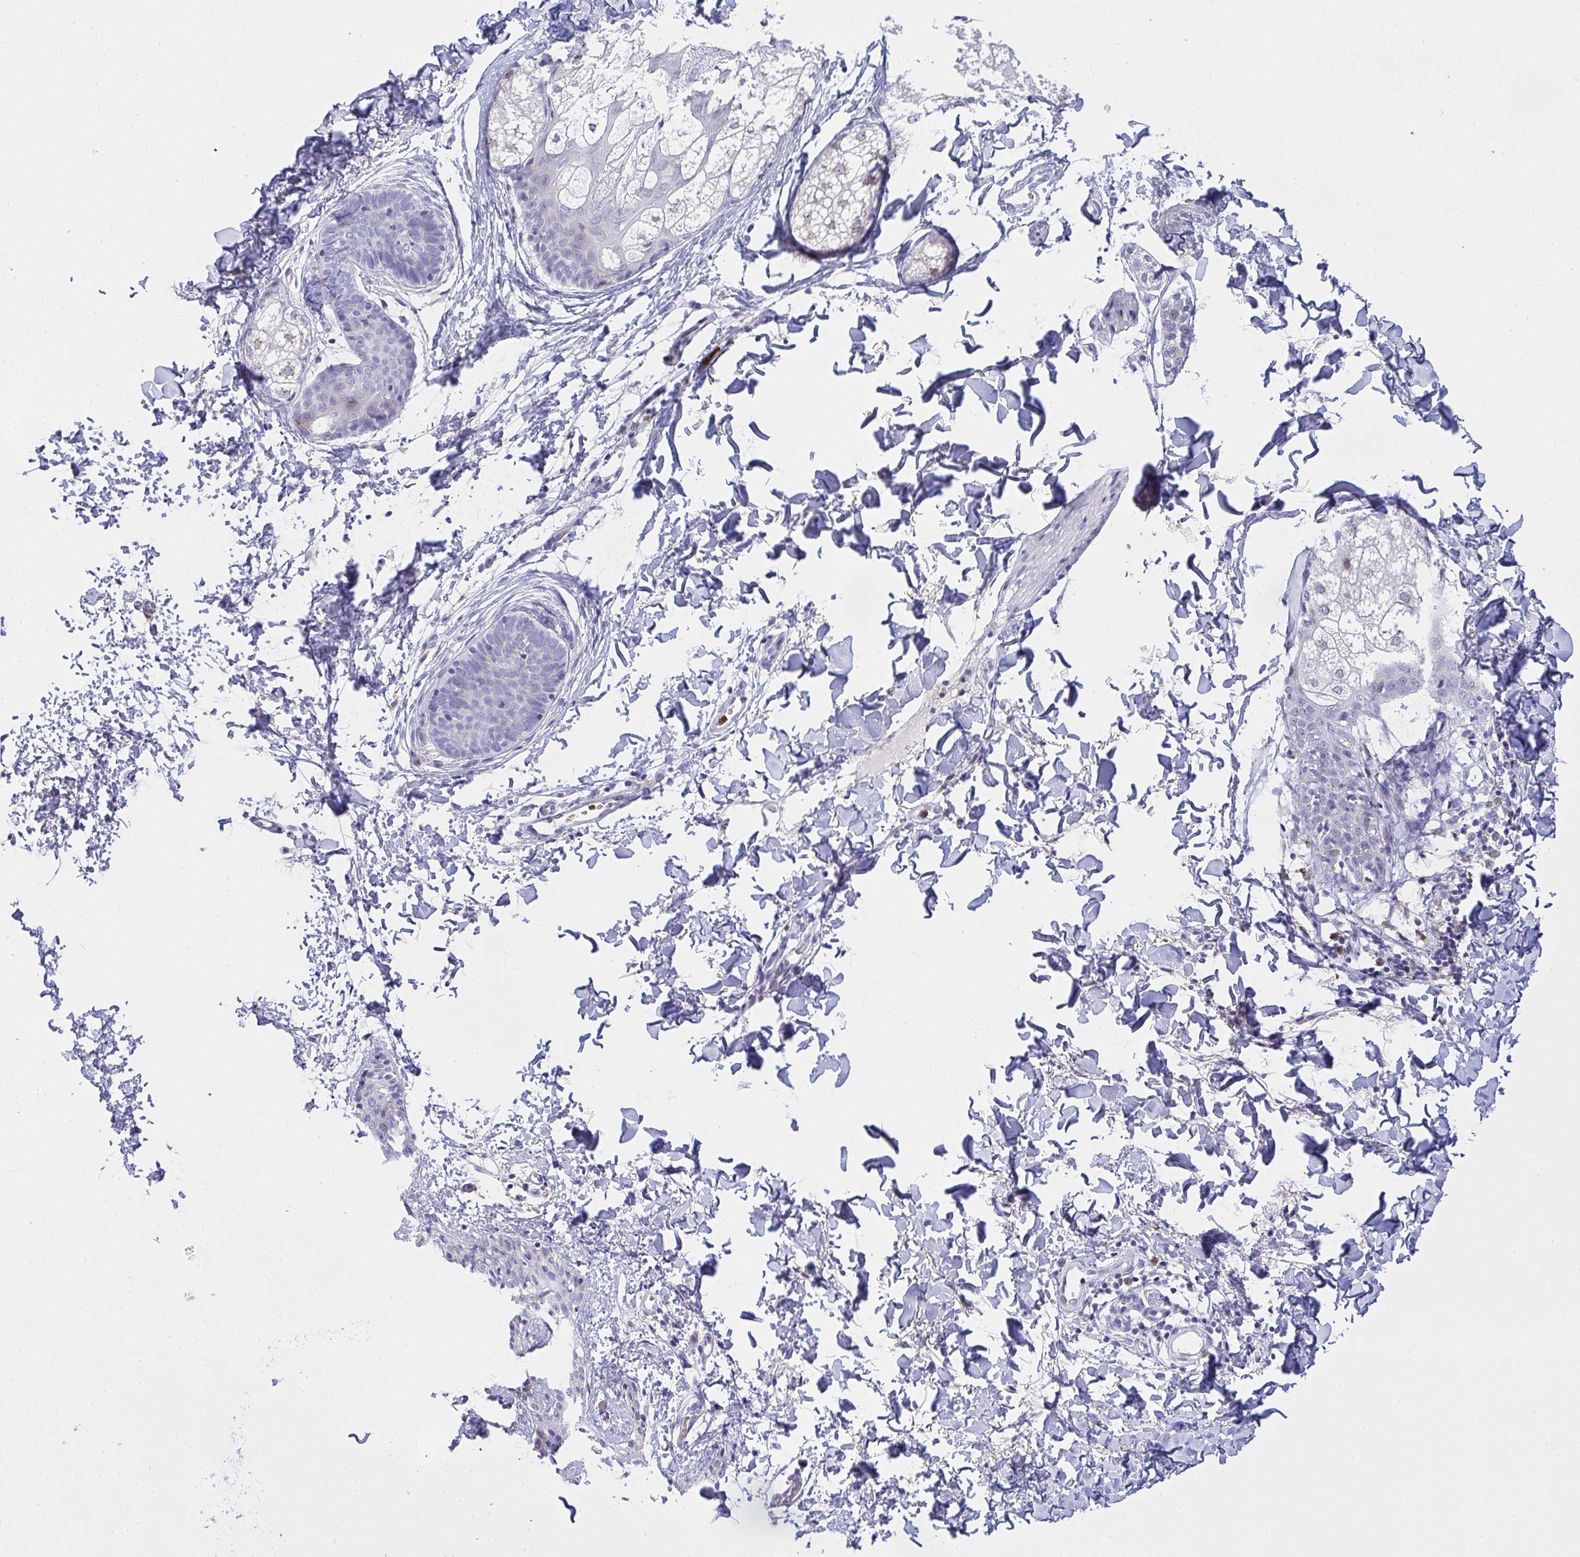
{"staining": {"intensity": "negative", "quantity": "none", "location": "none"}, "tissue": "skin", "cell_type": "Fibroblasts", "image_type": "normal", "snomed": [{"axis": "morphology", "description": "Normal tissue, NOS"}, {"axis": "topography", "description": "Skin"}], "caption": "High power microscopy image of an immunohistochemistry photomicrograph of unremarkable skin, revealing no significant expression in fibroblasts.", "gene": "ZNF554", "patient": {"sex": "male", "age": 16}}